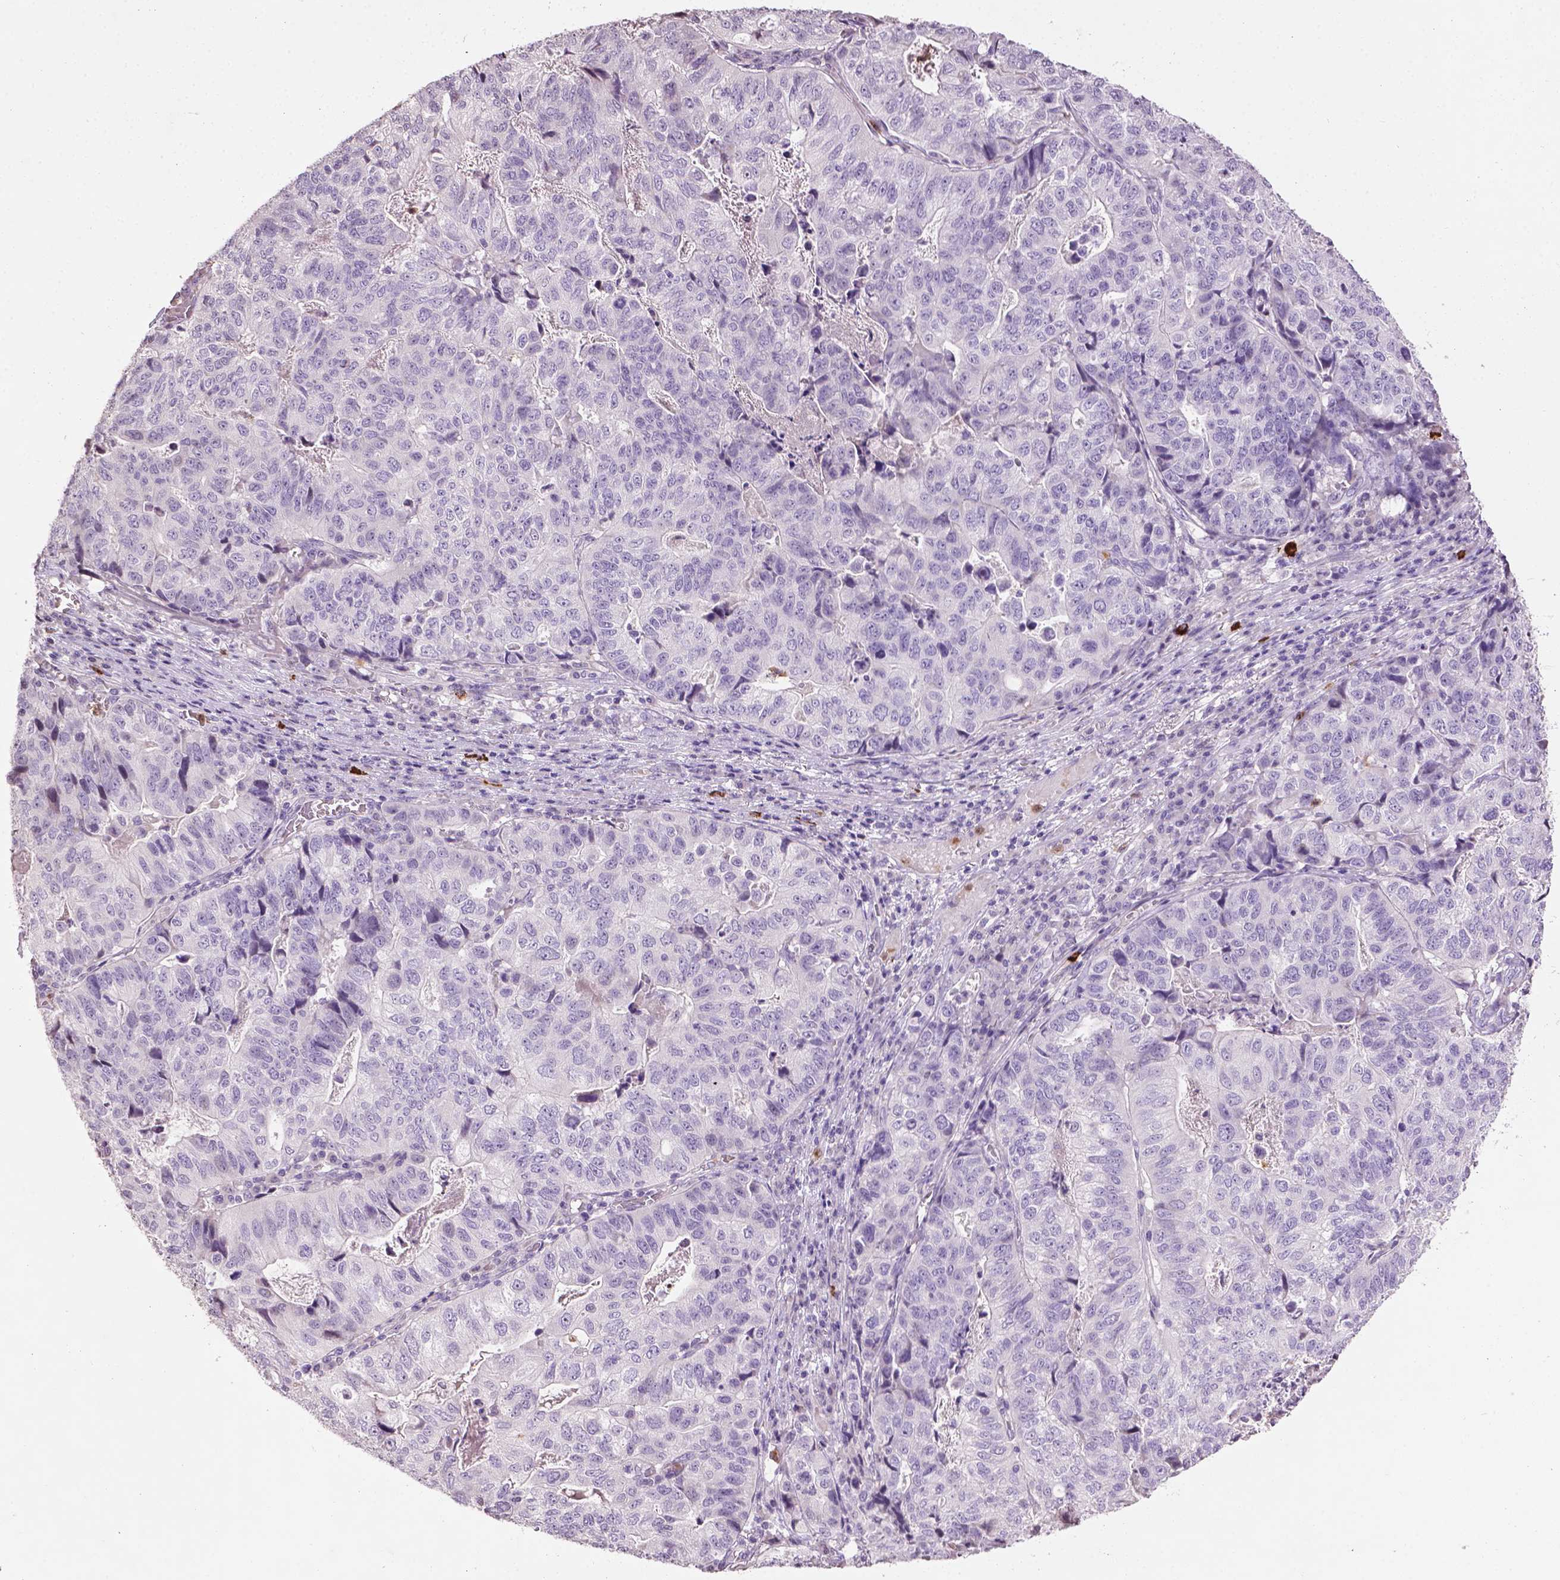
{"staining": {"intensity": "negative", "quantity": "none", "location": "none"}, "tissue": "stomach cancer", "cell_type": "Tumor cells", "image_type": "cancer", "snomed": [{"axis": "morphology", "description": "Adenocarcinoma, NOS"}, {"axis": "topography", "description": "Stomach, upper"}], "caption": "The photomicrograph demonstrates no significant positivity in tumor cells of adenocarcinoma (stomach). (IHC, brightfield microscopy, high magnification).", "gene": "NTNG2", "patient": {"sex": "female", "age": 67}}